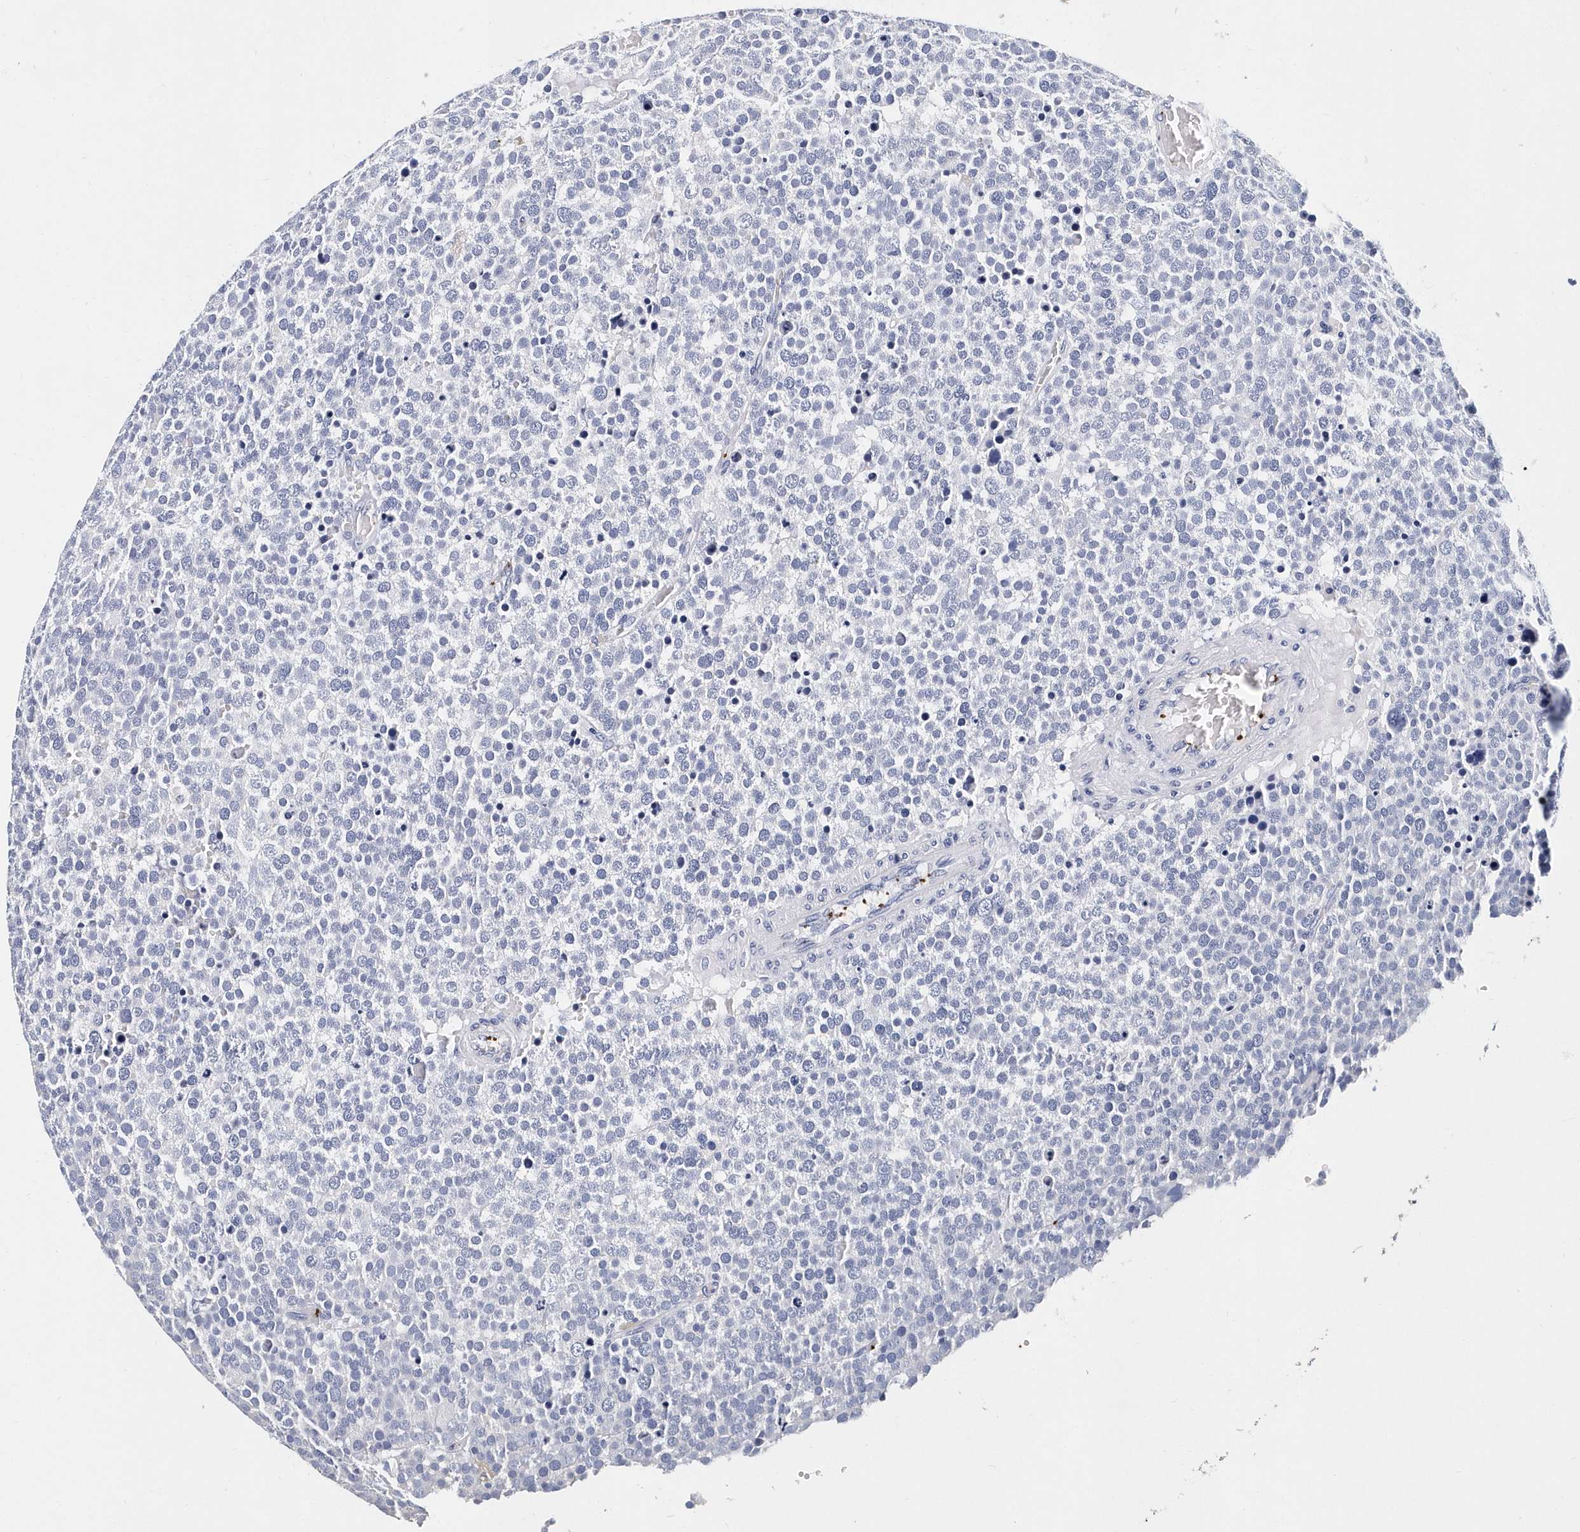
{"staining": {"intensity": "negative", "quantity": "none", "location": "none"}, "tissue": "testis cancer", "cell_type": "Tumor cells", "image_type": "cancer", "snomed": [{"axis": "morphology", "description": "Seminoma, NOS"}, {"axis": "topography", "description": "Testis"}], "caption": "A micrograph of human testis cancer is negative for staining in tumor cells. Brightfield microscopy of IHC stained with DAB (3,3'-diaminobenzidine) (brown) and hematoxylin (blue), captured at high magnification.", "gene": "ITGA2B", "patient": {"sex": "male", "age": 71}}